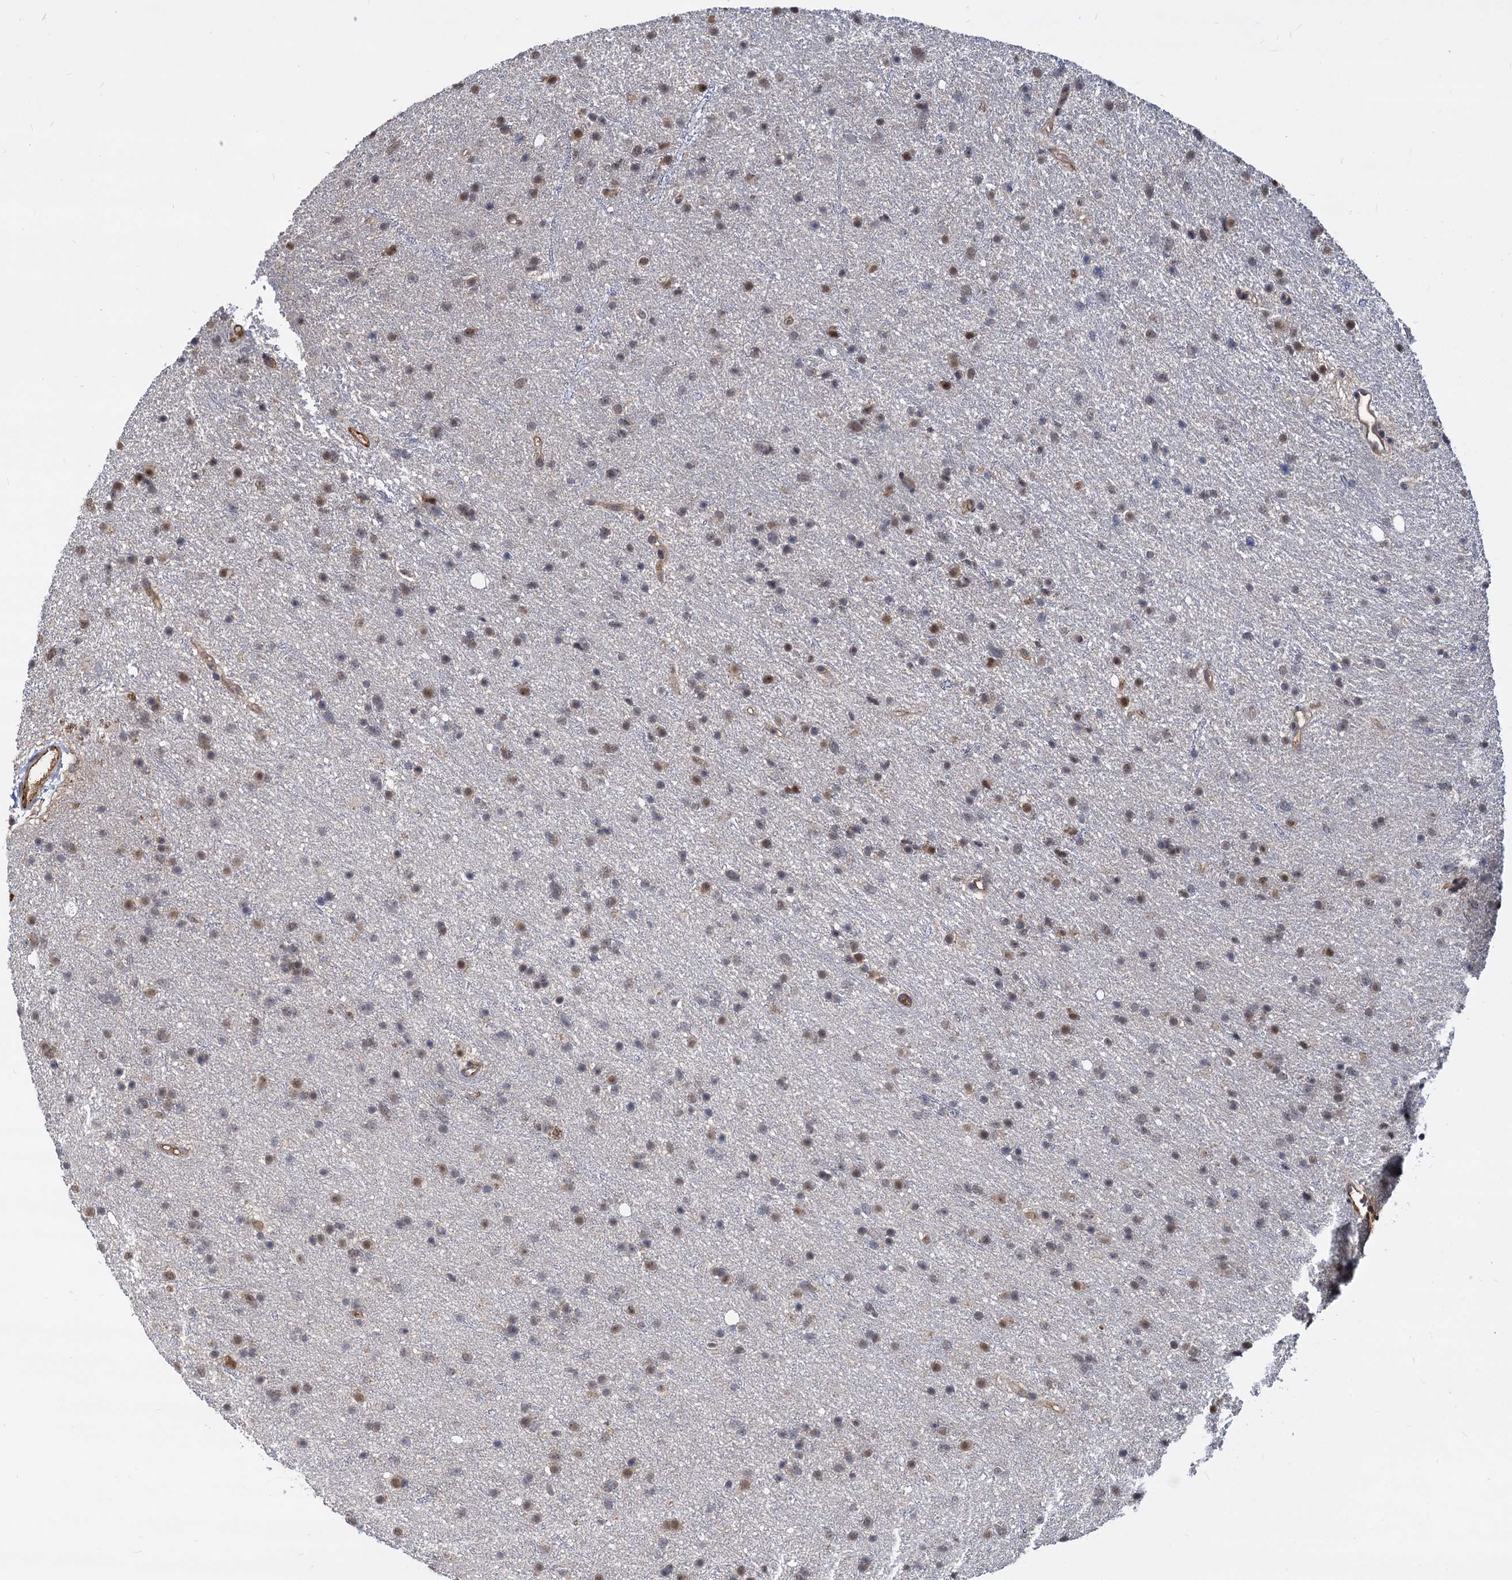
{"staining": {"intensity": "weak", "quantity": "<25%", "location": "nuclear"}, "tissue": "glioma", "cell_type": "Tumor cells", "image_type": "cancer", "snomed": [{"axis": "morphology", "description": "Glioma, malignant, Low grade"}, {"axis": "topography", "description": "Cerebral cortex"}], "caption": "Immunohistochemistry of human malignant glioma (low-grade) displays no staining in tumor cells.", "gene": "PSMD4", "patient": {"sex": "female", "age": 39}}